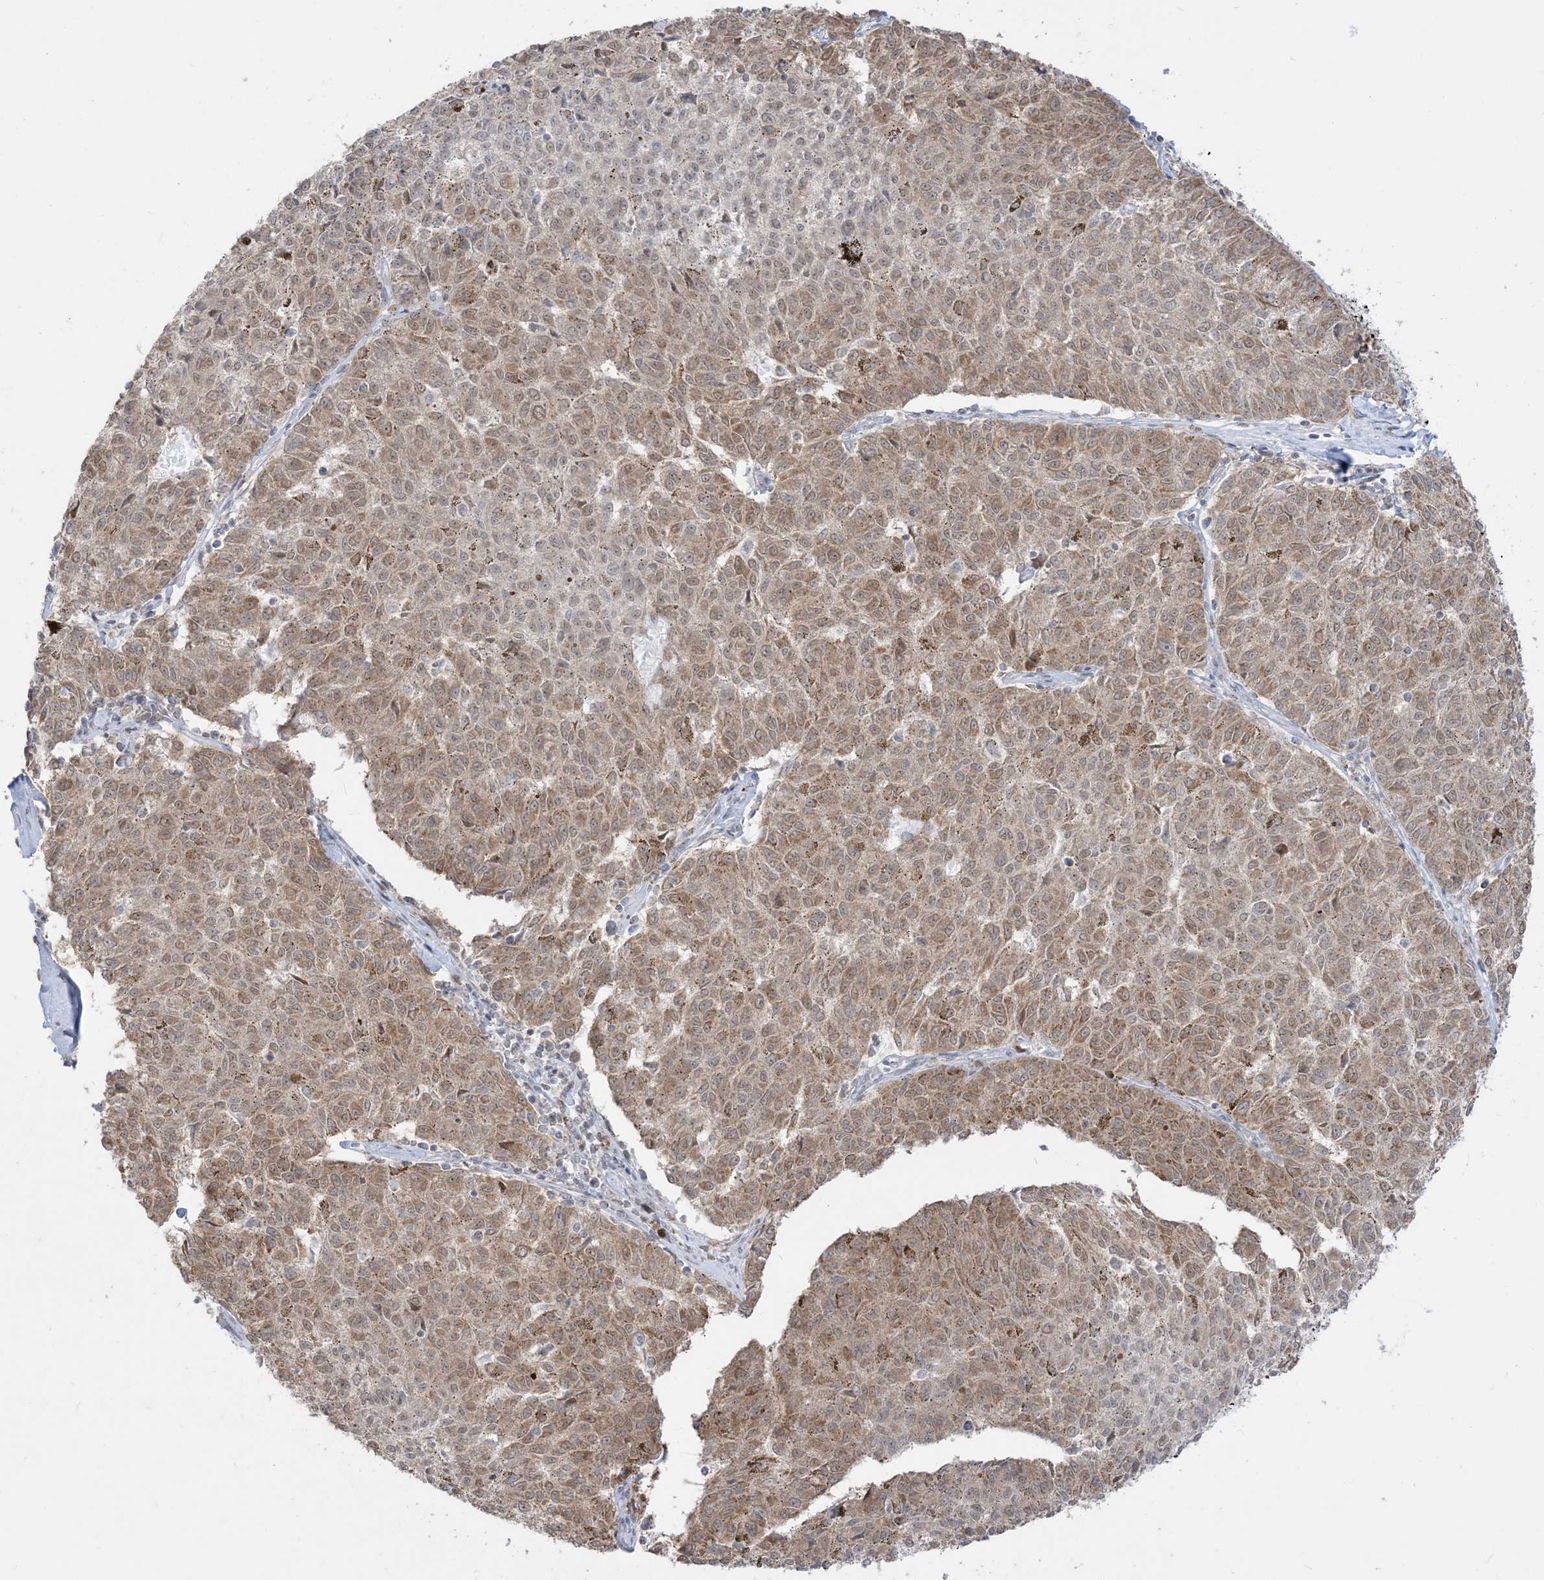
{"staining": {"intensity": "moderate", "quantity": ">75%", "location": "cytoplasmic/membranous"}, "tissue": "melanoma", "cell_type": "Tumor cells", "image_type": "cancer", "snomed": [{"axis": "morphology", "description": "Malignant melanoma, NOS"}, {"axis": "topography", "description": "Skin"}], "caption": "A histopathology image showing moderate cytoplasmic/membranous expression in approximately >75% of tumor cells in malignant melanoma, as visualized by brown immunohistochemical staining.", "gene": "KANSL3", "patient": {"sex": "female", "age": 72}}